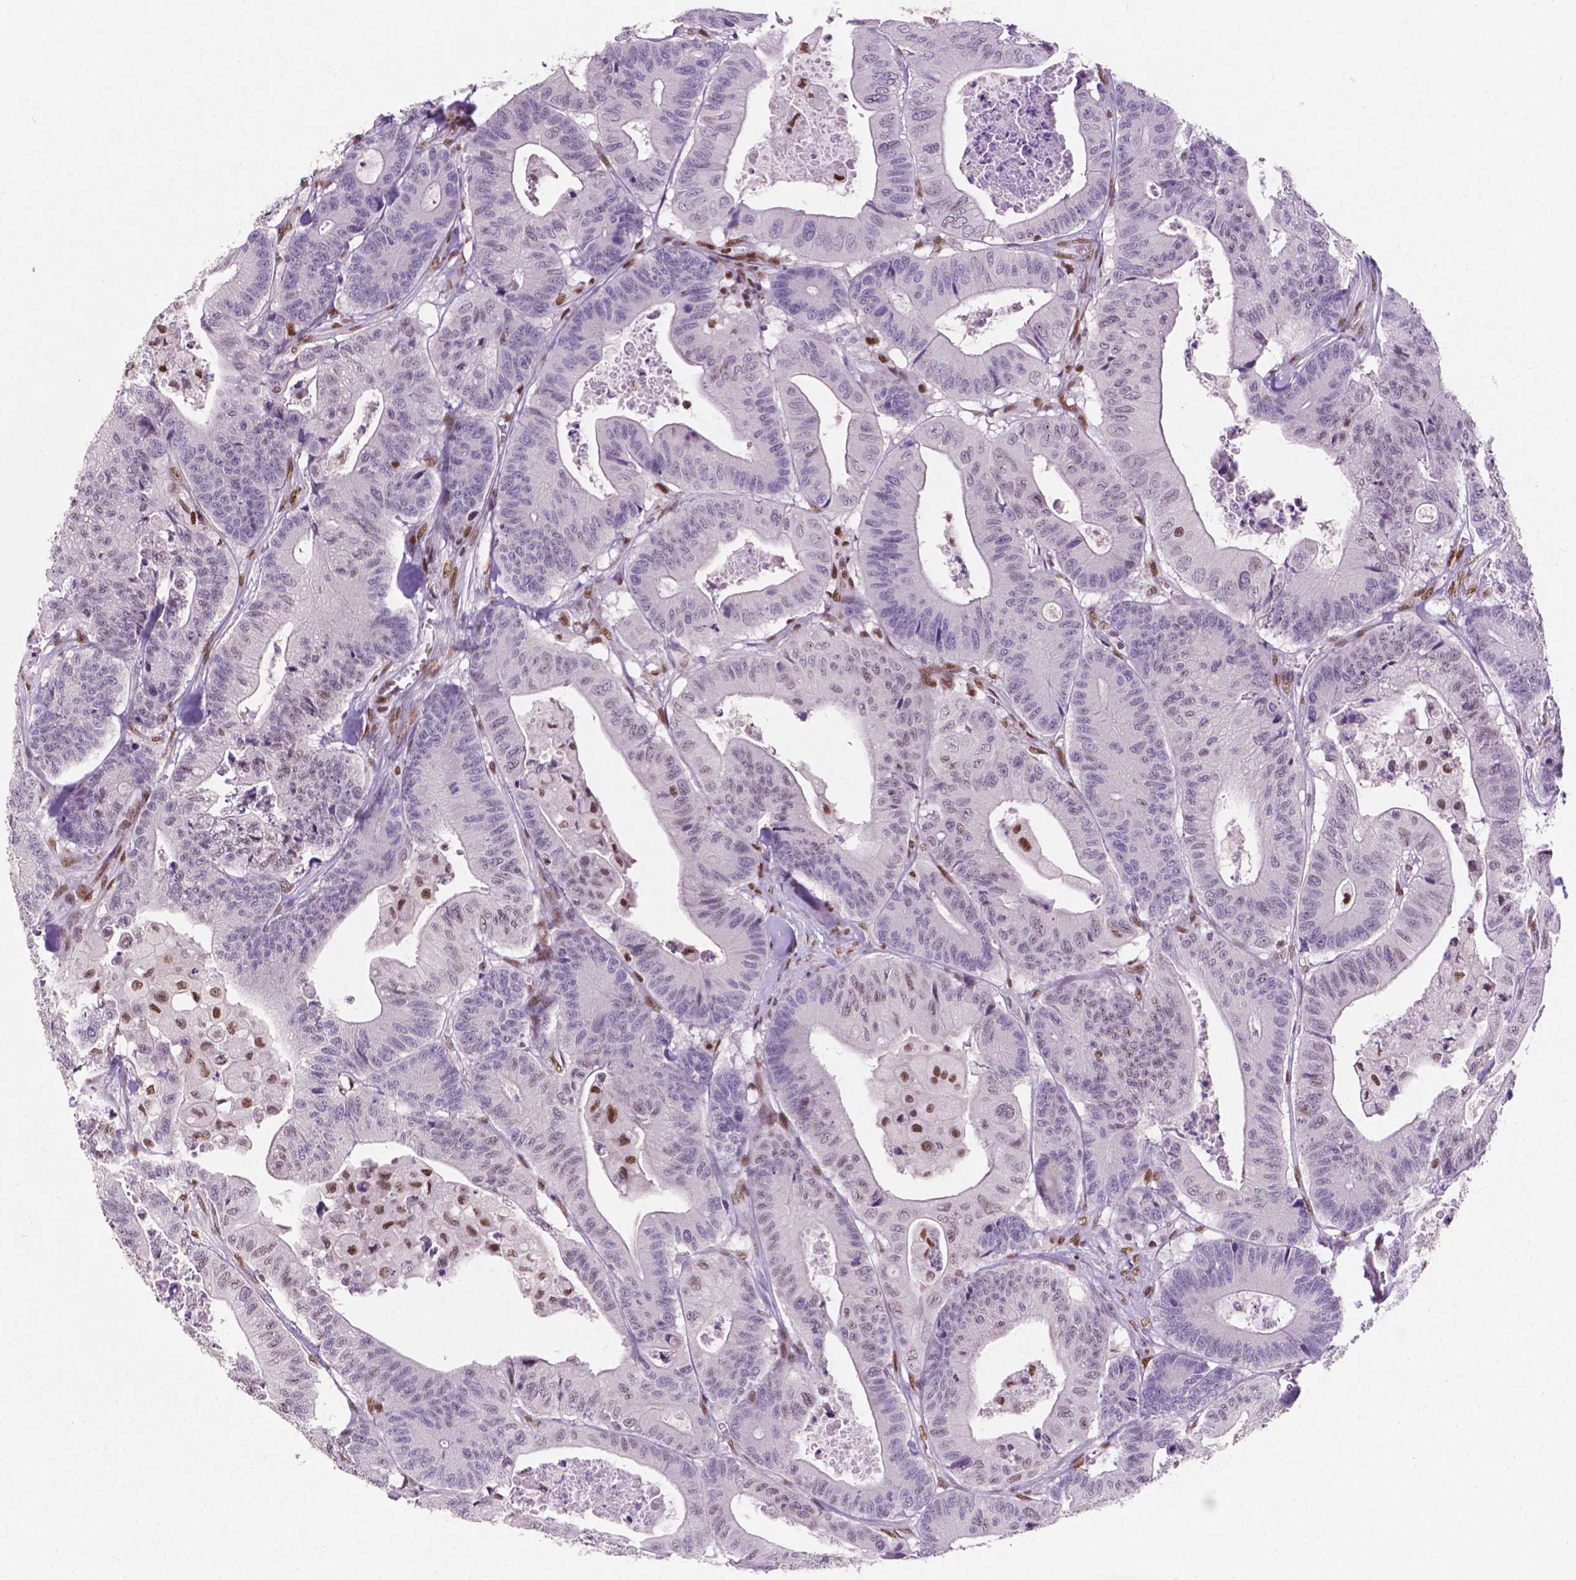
{"staining": {"intensity": "weak", "quantity": "<25%", "location": "nuclear"}, "tissue": "colorectal cancer", "cell_type": "Tumor cells", "image_type": "cancer", "snomed": [{"axis": "morphology", "description": "Adenocarcinoma, NOS"}, {"axis": "topography", "description": "Colon"}], "caption": "IHC photomicrograph of neoplastic tissue: colorectal cancer (adenocarcinoma) stained with DAB demonstrates no significant protein positivity in tumor cells.", "gene": "MLH1", "patient": {"sex": "female", "age": 84}}